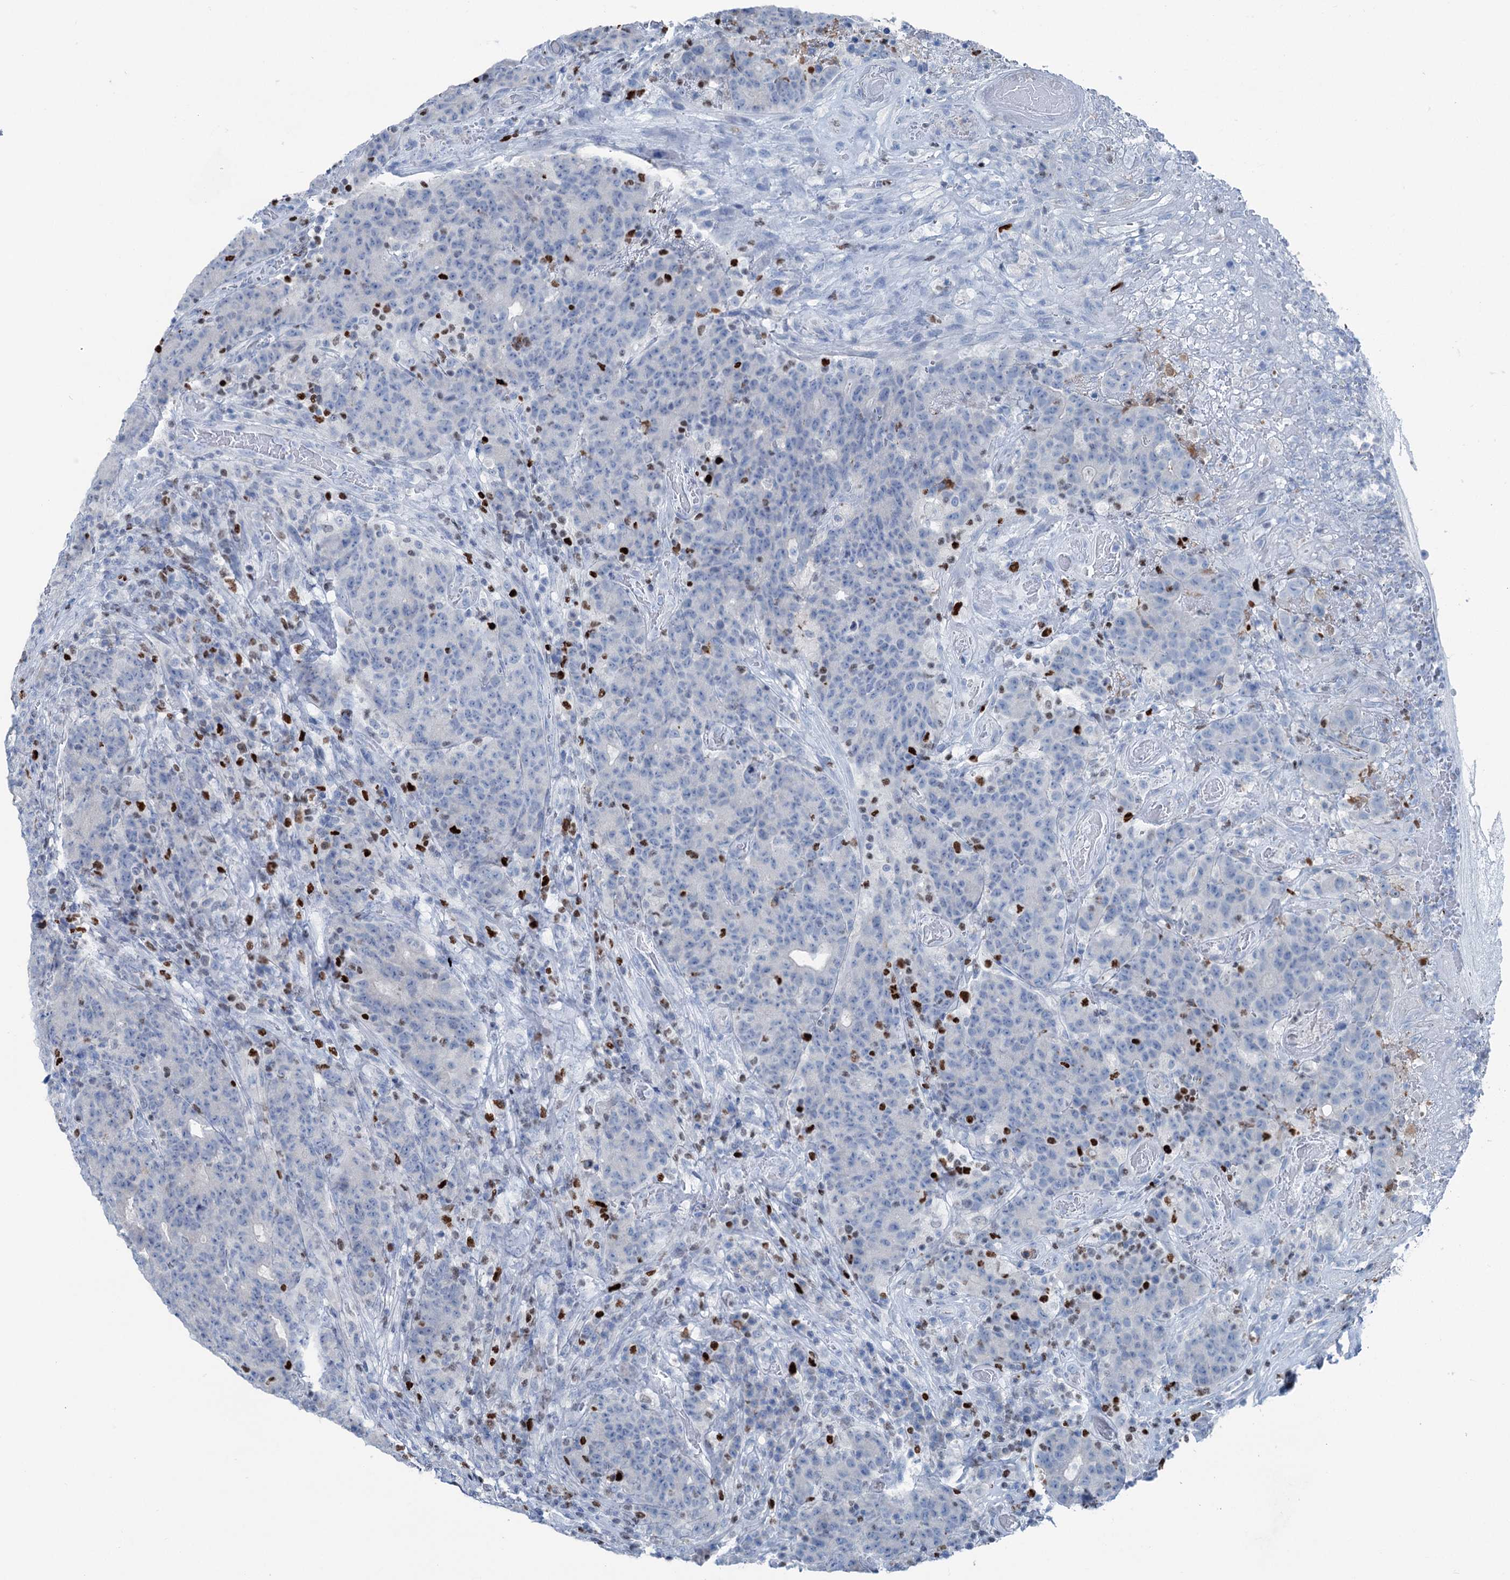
{"staining": {"intensity": "negative", "quantity": "none", "location": "none"}, "tissue": "colorectal cancer", "cell_type": "Tumor cells", "image_type": "cancer", "snomed": [{"axis": "morphology", "description": "Adenocarcinoma, NOS"}, {"axis": "topography", "description": "Colon"}], "caption": "High magnification brightfield microscopy of colorectal cancer (adenocarcinoma) stained with DAB (3,3'-diaminobenzidine) (brown) and counterstained with hematoxylin (blue): tumor cells show no significant expression.", "gene": "ELP4", "patient": {"sex": "female", "age": 75}}